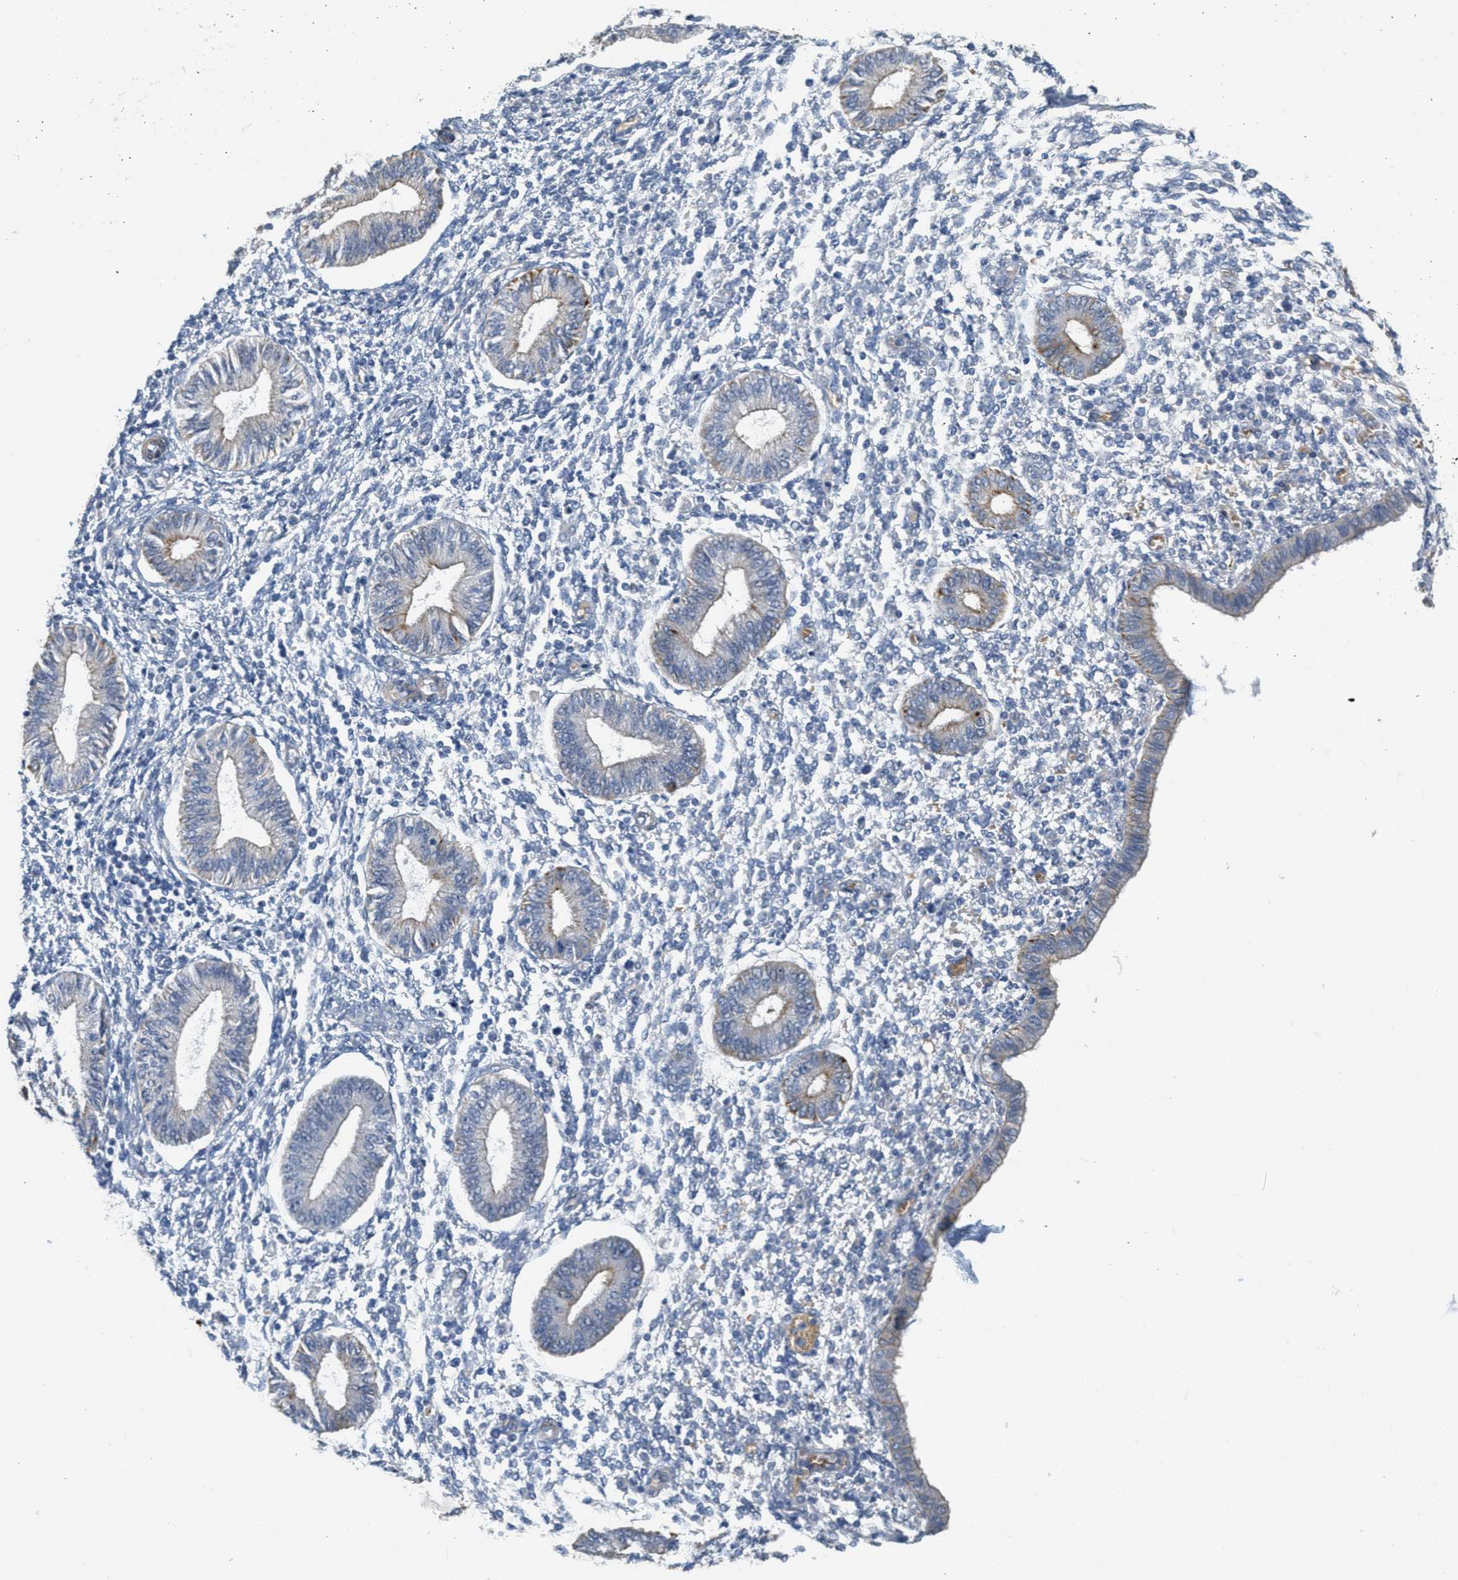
{"staining": {"intensity": "negative", "quantity": "none", "location": "none"}, "tissue": "endometrium", "cell_type": "Cells in endometrial stroma", "image_type": "normal", "snomed": [{"axis": "morphology", "description": "Normal tissue, NOS"}, {"axis": "topography", "description": "Endometrium"}], "caption": "IHC of unremarkable human endometrium shows no expression in cells in endometrial stroma. Brightfield microscopy of IHC stained with DAB (brown) and hematoxylin (blue), captured at high magnification.", "gene": "MRS2", "patient": {"sex": "female", "age": 50}}